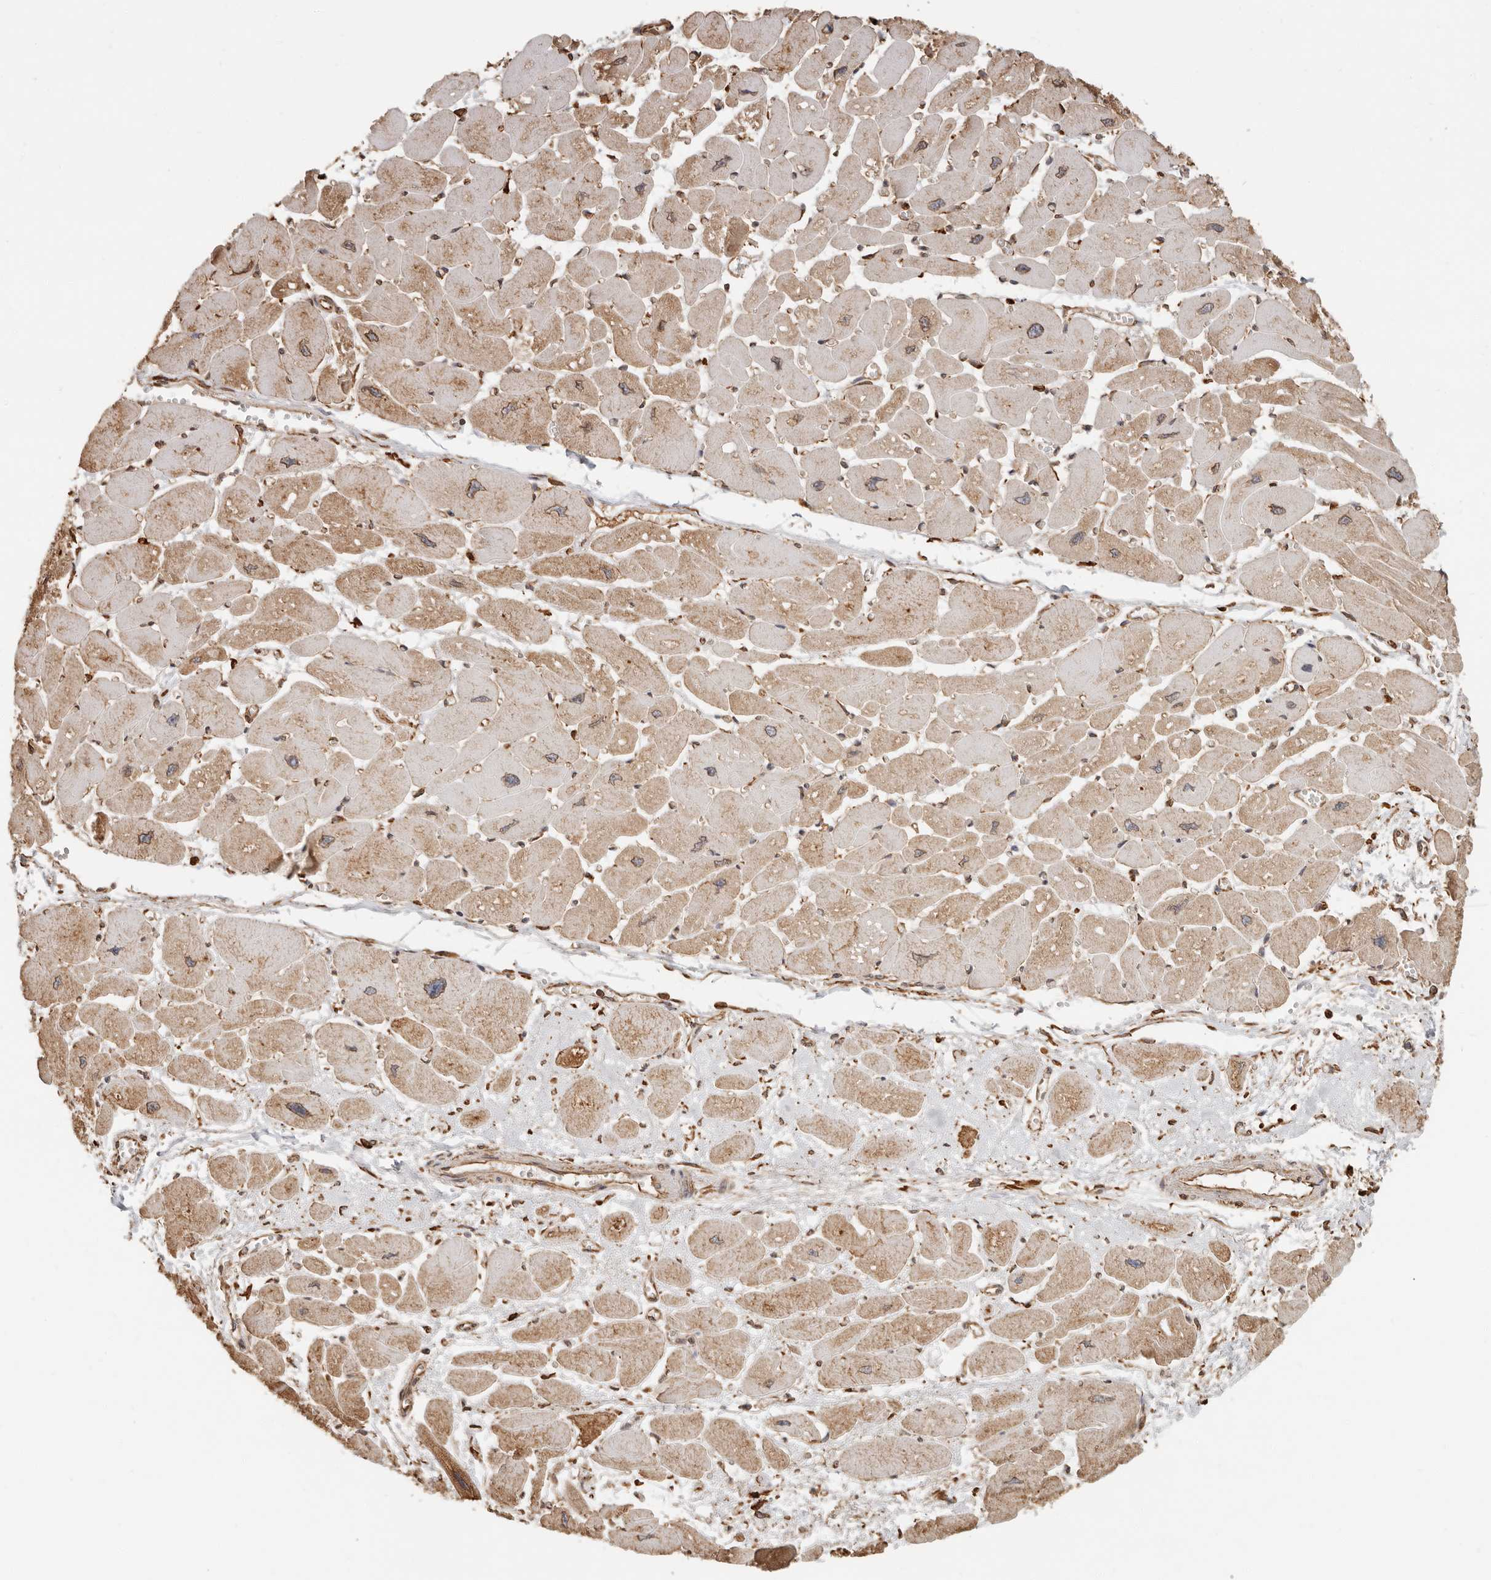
{"staining": {"intensity": "moderate", "quantity": ">75%", "location": "cytoplasmic/membranous,nuclear"}, "tissue": "heart muscle", "cell_type": "Cardiomyocytes", "image_type": "normal", "snomed": [{"axis": "morphology", "description": "Normal tissue, NOS"}, {"axis": "topography", "description": "Heart"}], "caption": "This photomicrograph exhibits normal heart muscle stained with immunohistochemistry (IHC) to label a protein in brown. The cytoplasmic/membranous,nuclear of cardiomyocytes show moderate positivity for the protein. Nuclei are counter-stained blue.", "gene": "ARHGEF10L", "patient": {"sex": "female", "age": 54}}